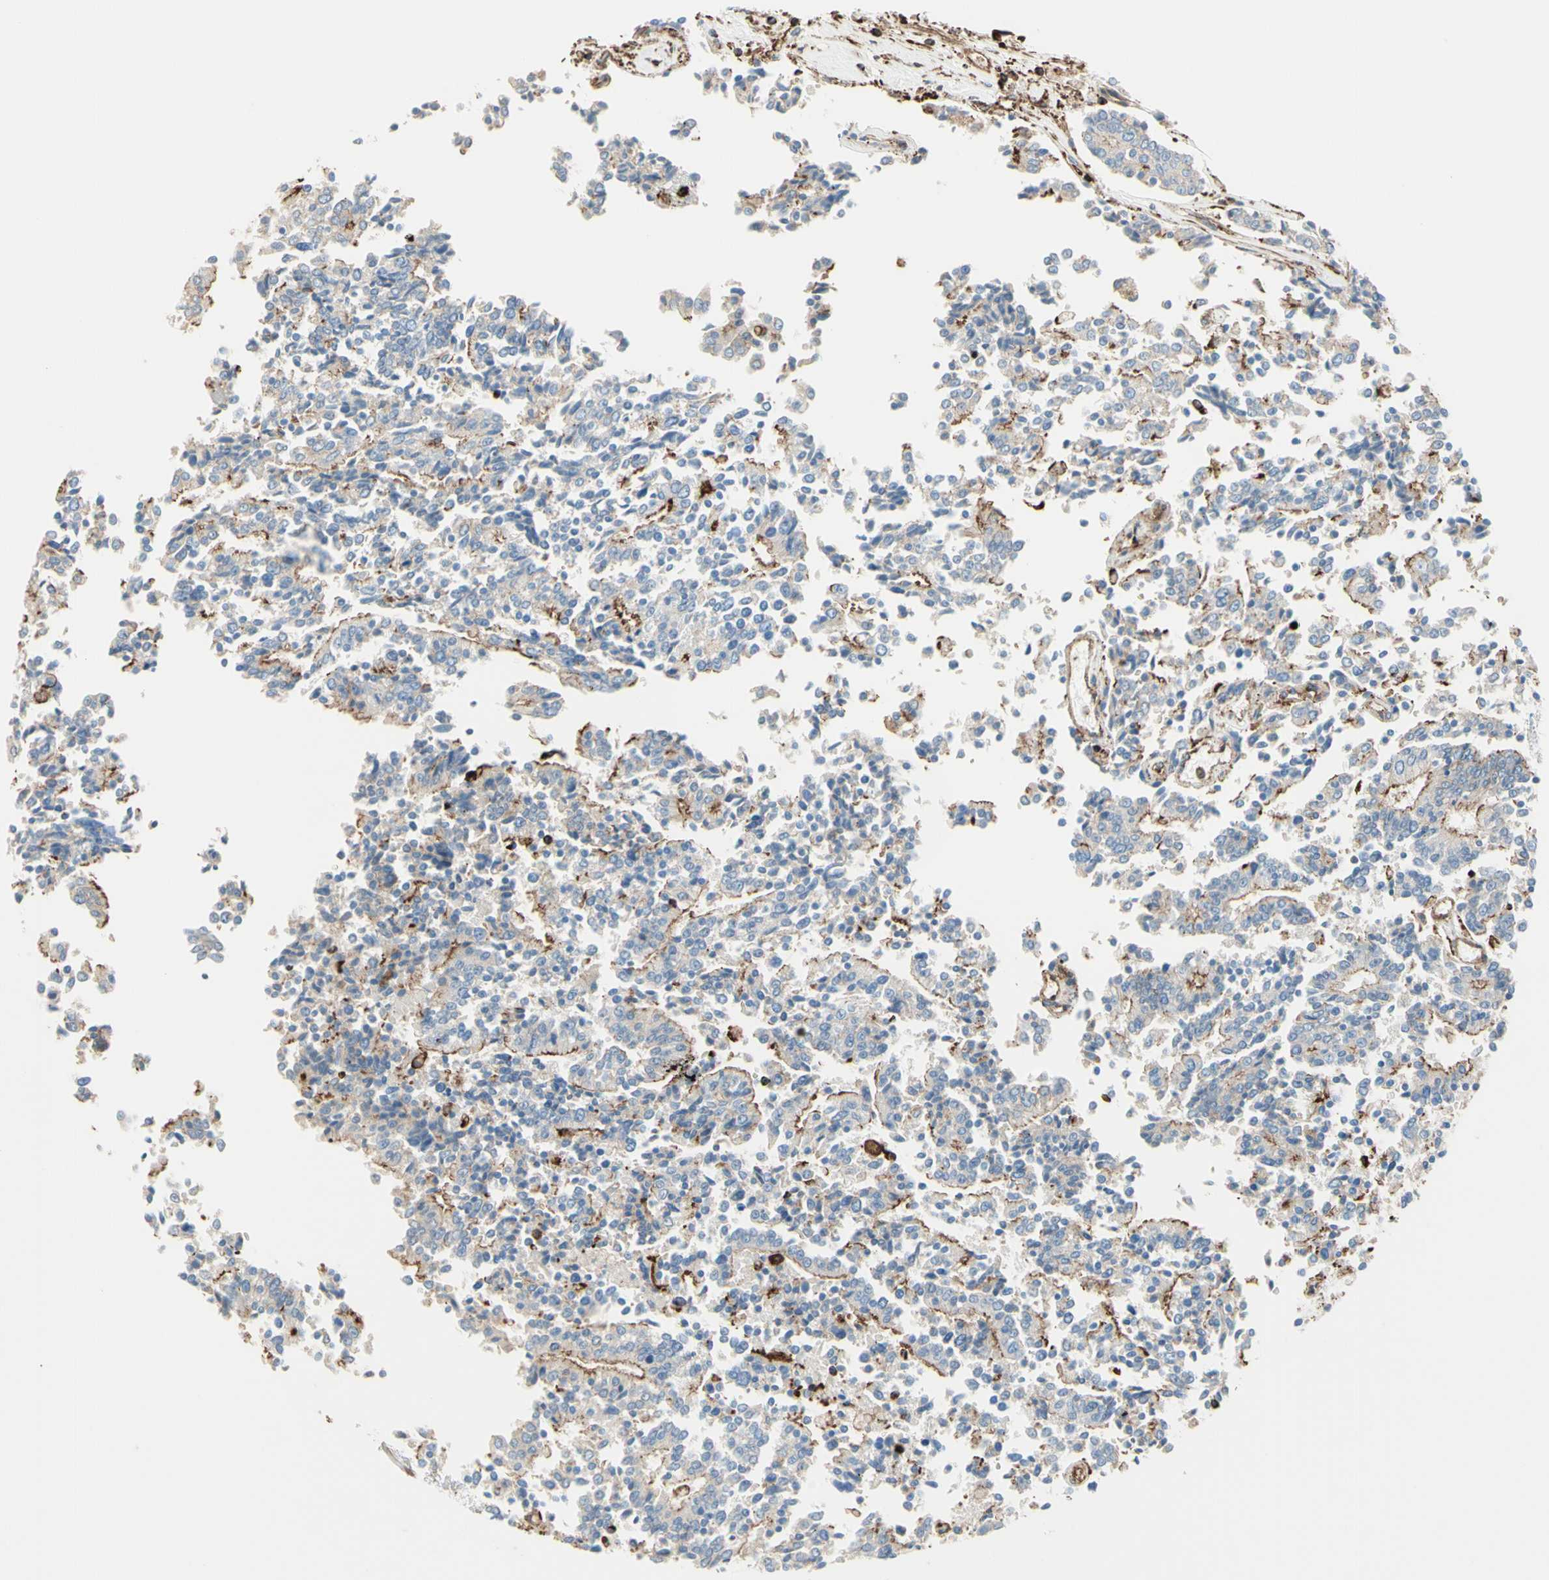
{"staining": {"intensity": "moderate", "quantity": "25%-75%", "location": "cytoplasmic/membranous"}, "tissue": "prostate cancer", "cell_type": "Tumor cells", "image_type": "cancer", "snomed": [{"axis": "morphology", "description": "Normal tissue, NOS"}, {"axis": "morphology", "description": "Adenocarcinoma, High grade"}, {"axis": "topography", "description": "Prostate"}, {"axis": "topography", "description": "Seminal veicle"}], "caption": "Prostate cancer was stained to show a protein in brown. There is medium levels of moderate cytoplasmic/membranous positivity in approximately 25%-75% of tumor cells. (DAB = brown stain, brightfield microscopy at high magnification).", "gene": "SEMA4C", "patient": {"sex": "male", "age": 55}}